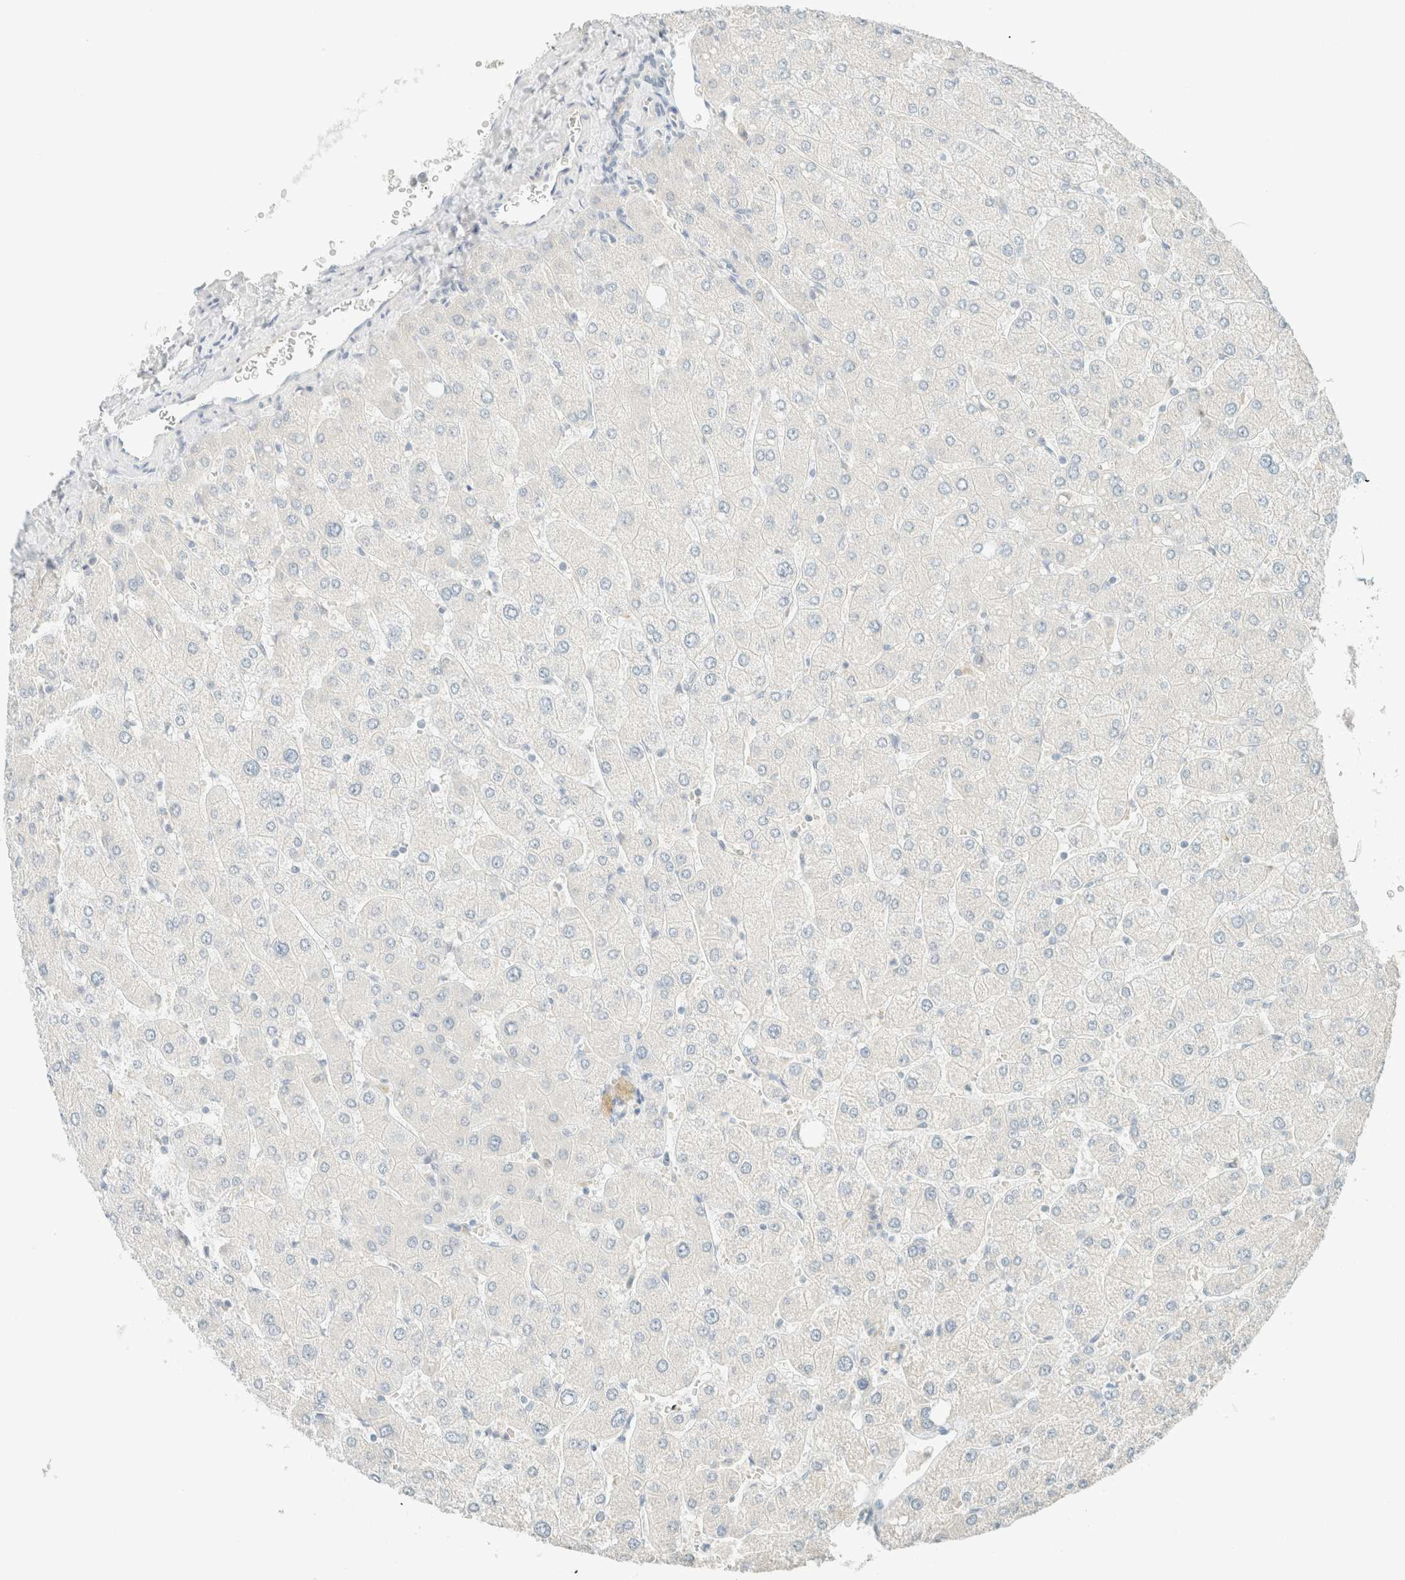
{"staining": {"intensity": "negative", "quantity": "none", "location": "none"}, "tissue": "liver", "cell_type": "Cholangiocytes", "image_type": "normal", "snomed": [{"axis": "morphology", "description": "Normal tissue, NOS"}, {"axis": "topography", "description": "Liver"}], "caption": "Cholangiocytes show no significant staining in unremarkable liver.", "gene": "GPA33", "patient": {"sex": "male", "age": 55}}